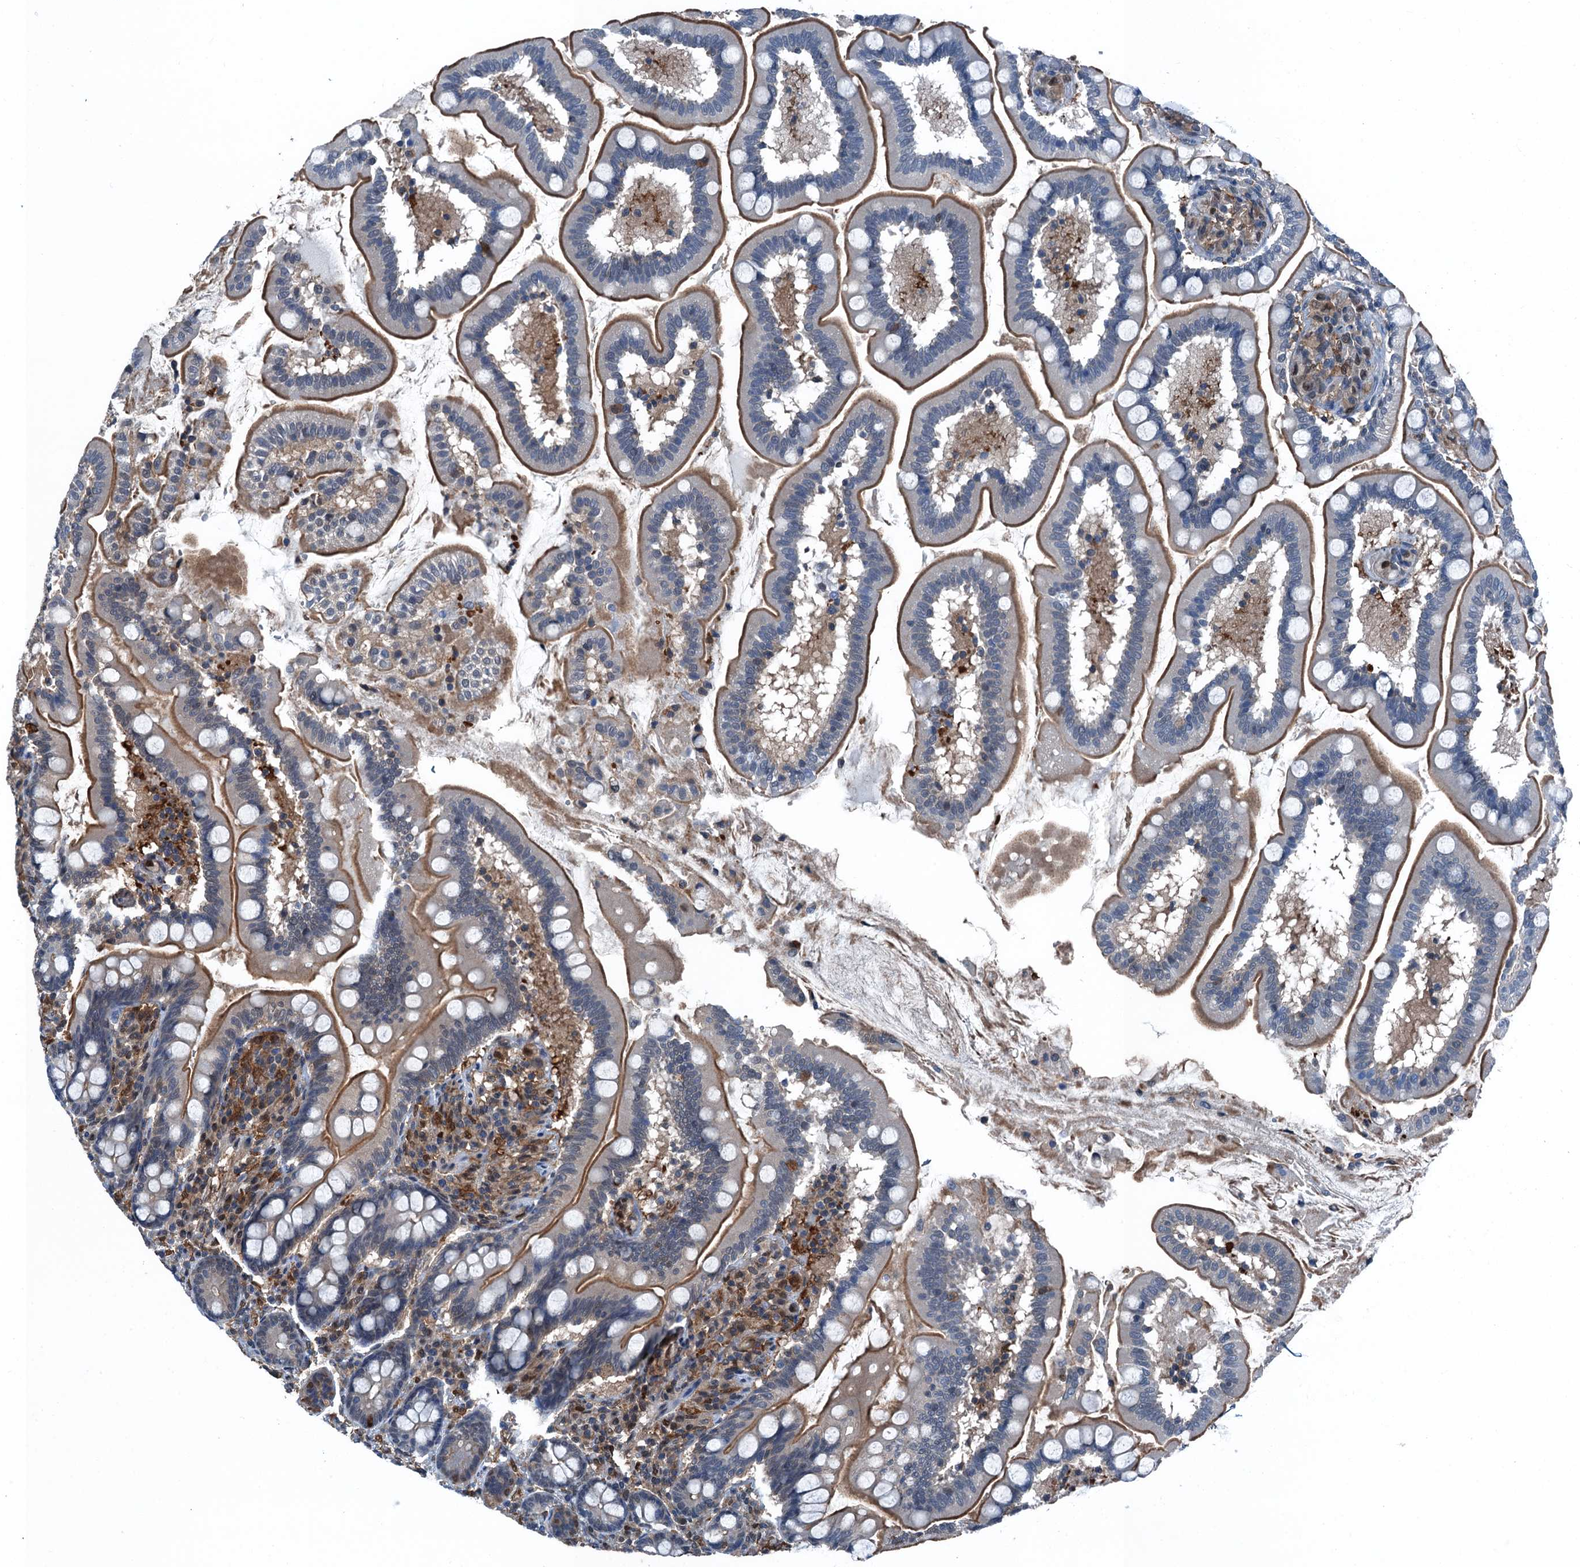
{"staining": {"intensity": "moderate", "quantity": "25%-75%", "location": "cytoplasmic/membranous"}, "tissue": "small intestine", "cell_type": "Glandular cells", "image_type": "normal", "snomed": [{"axis": "morphology", "description": "Normal tissue, NOS"}, {"axis": "topography", "description": "Small intestine"}], "caption": "Immunohistochemical staining of normal small intestine displays moderate cytoplasmic/membranous protein positivity in approximately 25%-75% of glandular cells. The staining is performed using DAB (3,3'-diaminobenzidine) brown chromogen to label protein expression. The nuclei are counter-stained blue using hematoxylin.", "gene": "RNH1", "patient": {"sex": "female", "age": 64}}